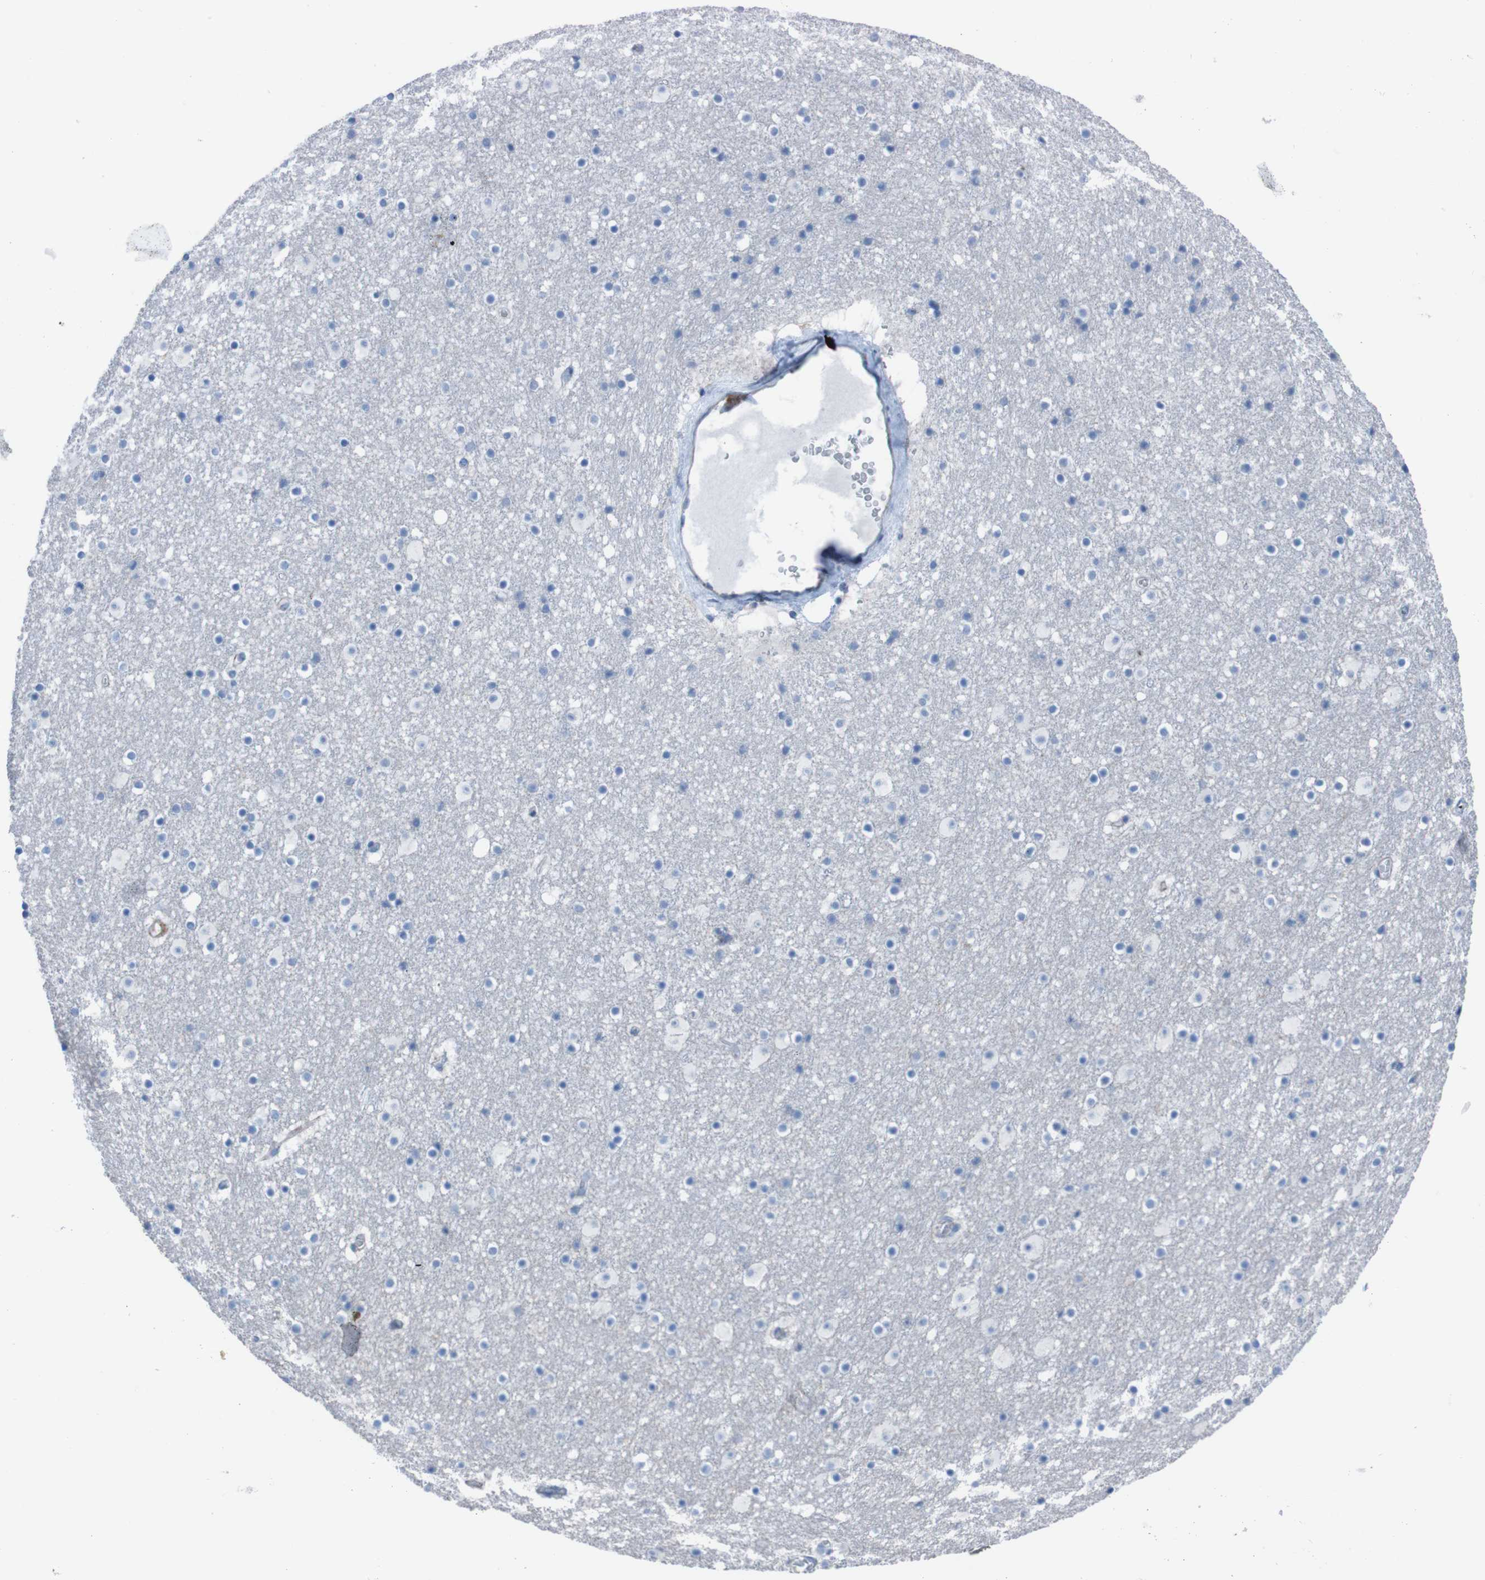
{"staining": {"intensity": "negative", "quantity": "none", "location": "none"}, "tissue": "caudate", "cell_type": "Glial cells", "image_type": "normal", "snomed": [{"axis": "morphology", "description": "Normal tissue, NOS"}, {"axis": "topography", "description": "Lateral ventricle wall"}], "caption": "The histopathology image displays no staining of glial cells in normal caudate. Brightfield microscopy of immunohistochemistry (IHC) stained with DAB (3,3'-diaminobenzidine) (brown) and hematoxylin (blue), captured at high magnification.", "gene": "RNF182", "patient": {"sex": "male", "age": 45}}